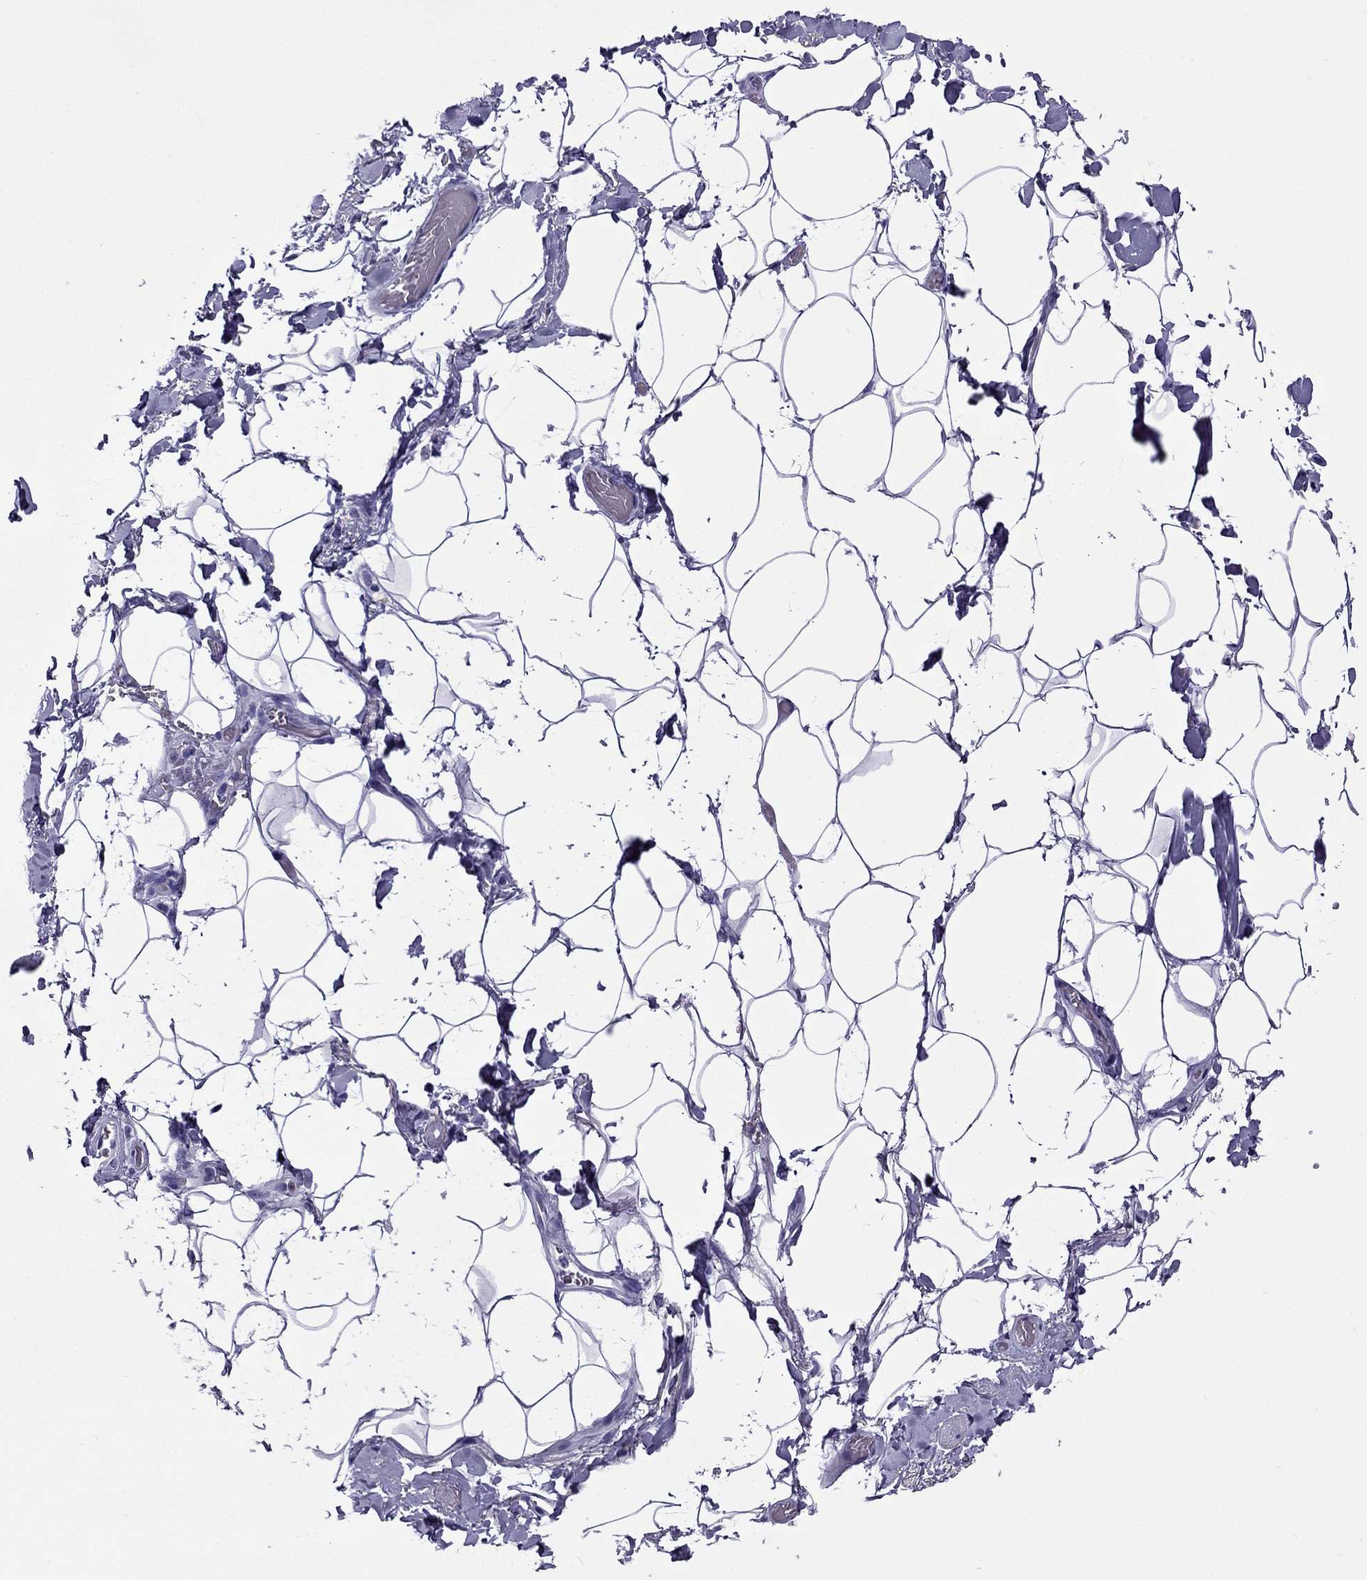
{"staining": {"intensity": "negative", "quantity": "none", "location": "none"}, "tissue": "adipose tissue", "cell_type": "Adipocytes", "image_type": "normal", "snomed": [{"axis": "morphology", "description": "Normal tissue, NOS"}, {"axis": "topography", "description": "Anal"}, {"axis": "topography", "description": "Peripheral nerve tissue"}], "caption": "This is an IHC histopathology image of normal human adipose tissue. There is no positivity in adipocytes.", "gene": "CRYBA1", "patient": {"sex": "male", "age": 53}}